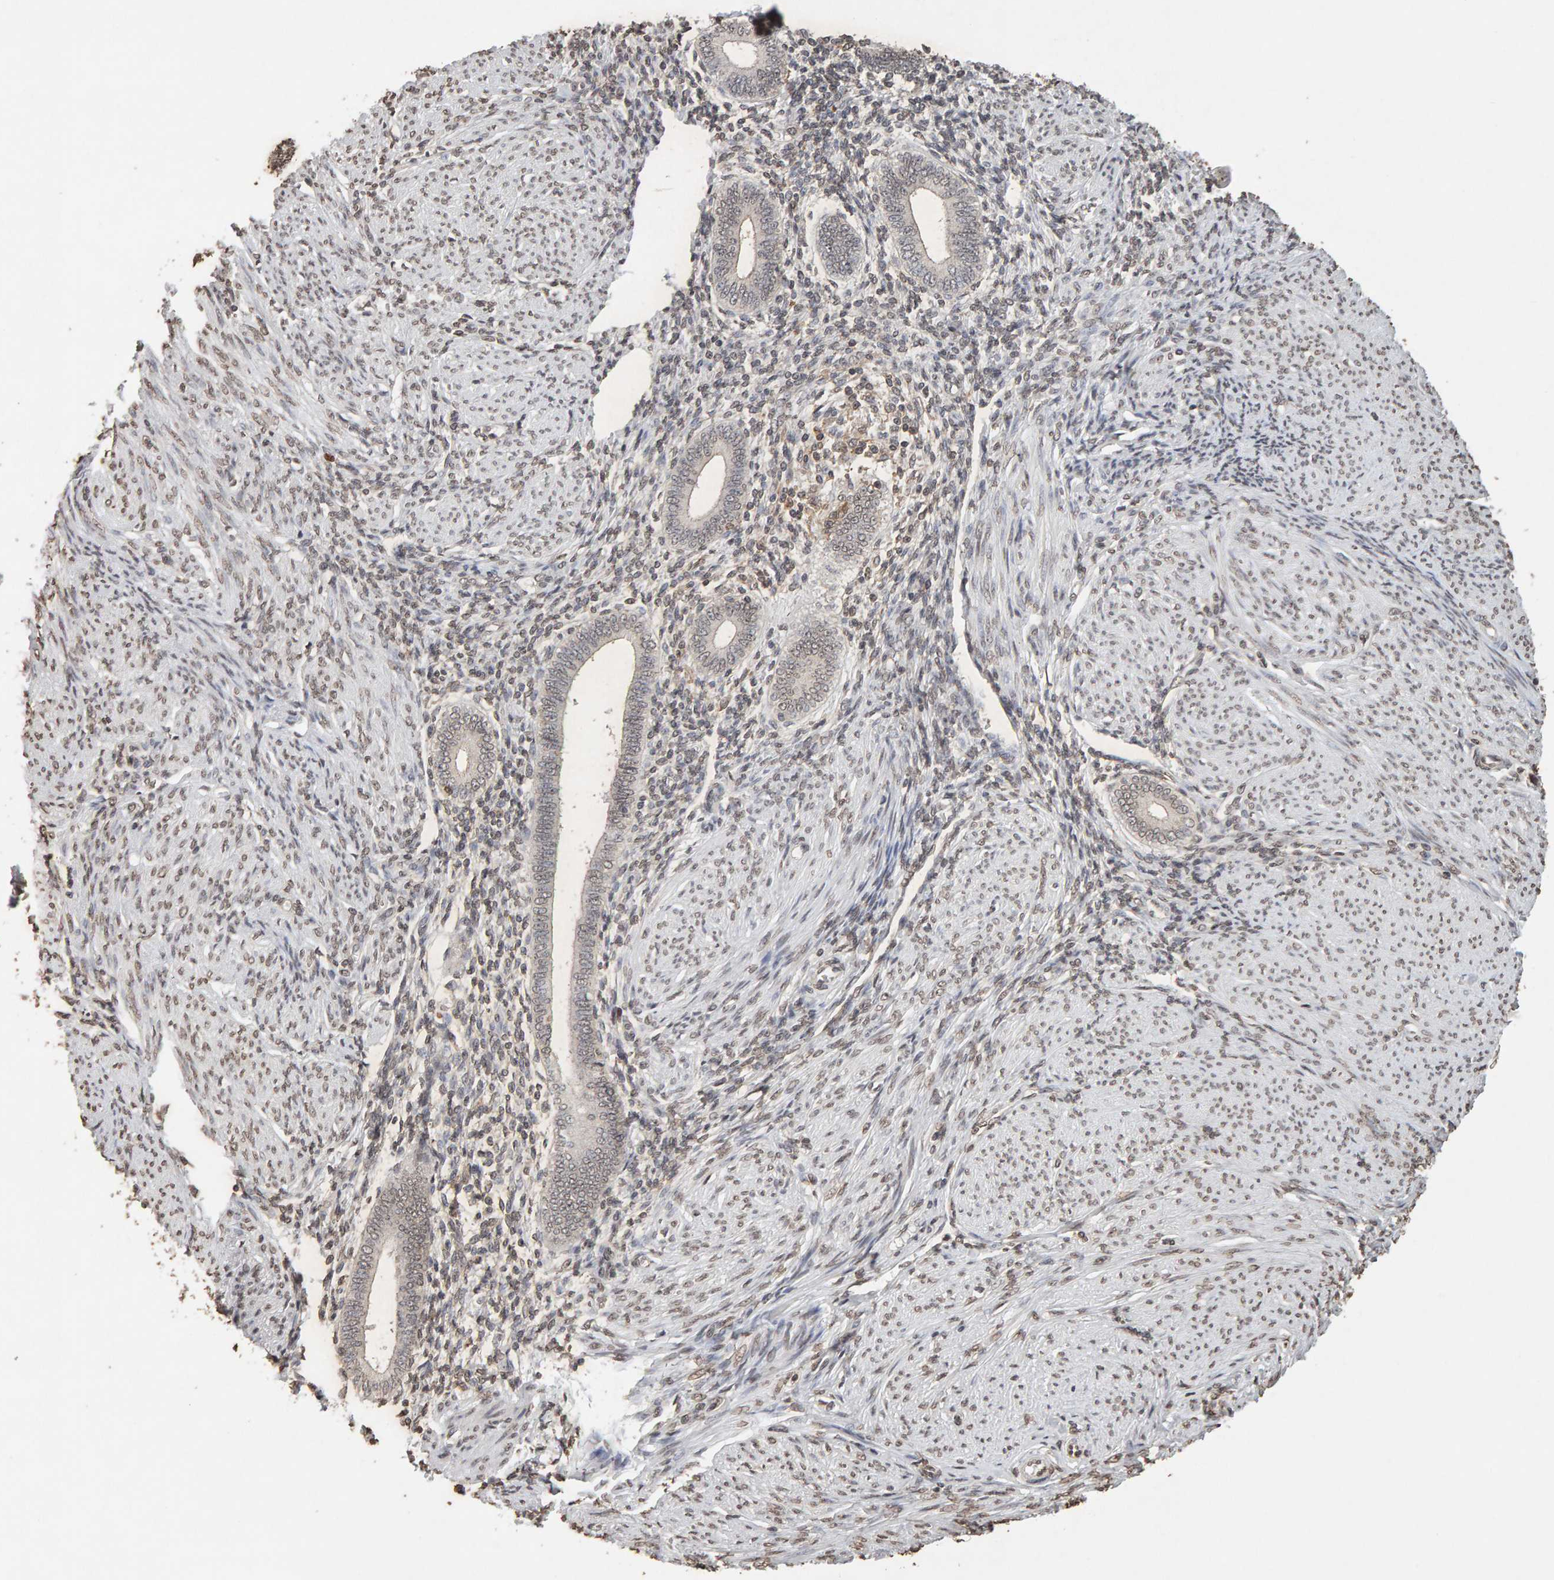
{"staining": {"intensity": "weak", "quantity": ">75%", "location": "nuclear"}, "tissue": "endometrium", "cell_type": "Cells in endometrial stroma", "image_type": "normal", "snomed": [{"axis": "morphology", "description": "Normal tissue, NOS"}, {"axis": "topography", "description": "Endometrium"}], "caption": "Protein staining exhibits weak nuclear positivity in about >75% of cells in endometrial stroma in unremarkable endometrium.", "gene": "DNAJB5", "patient": {"sex": "female", "age": 42}}